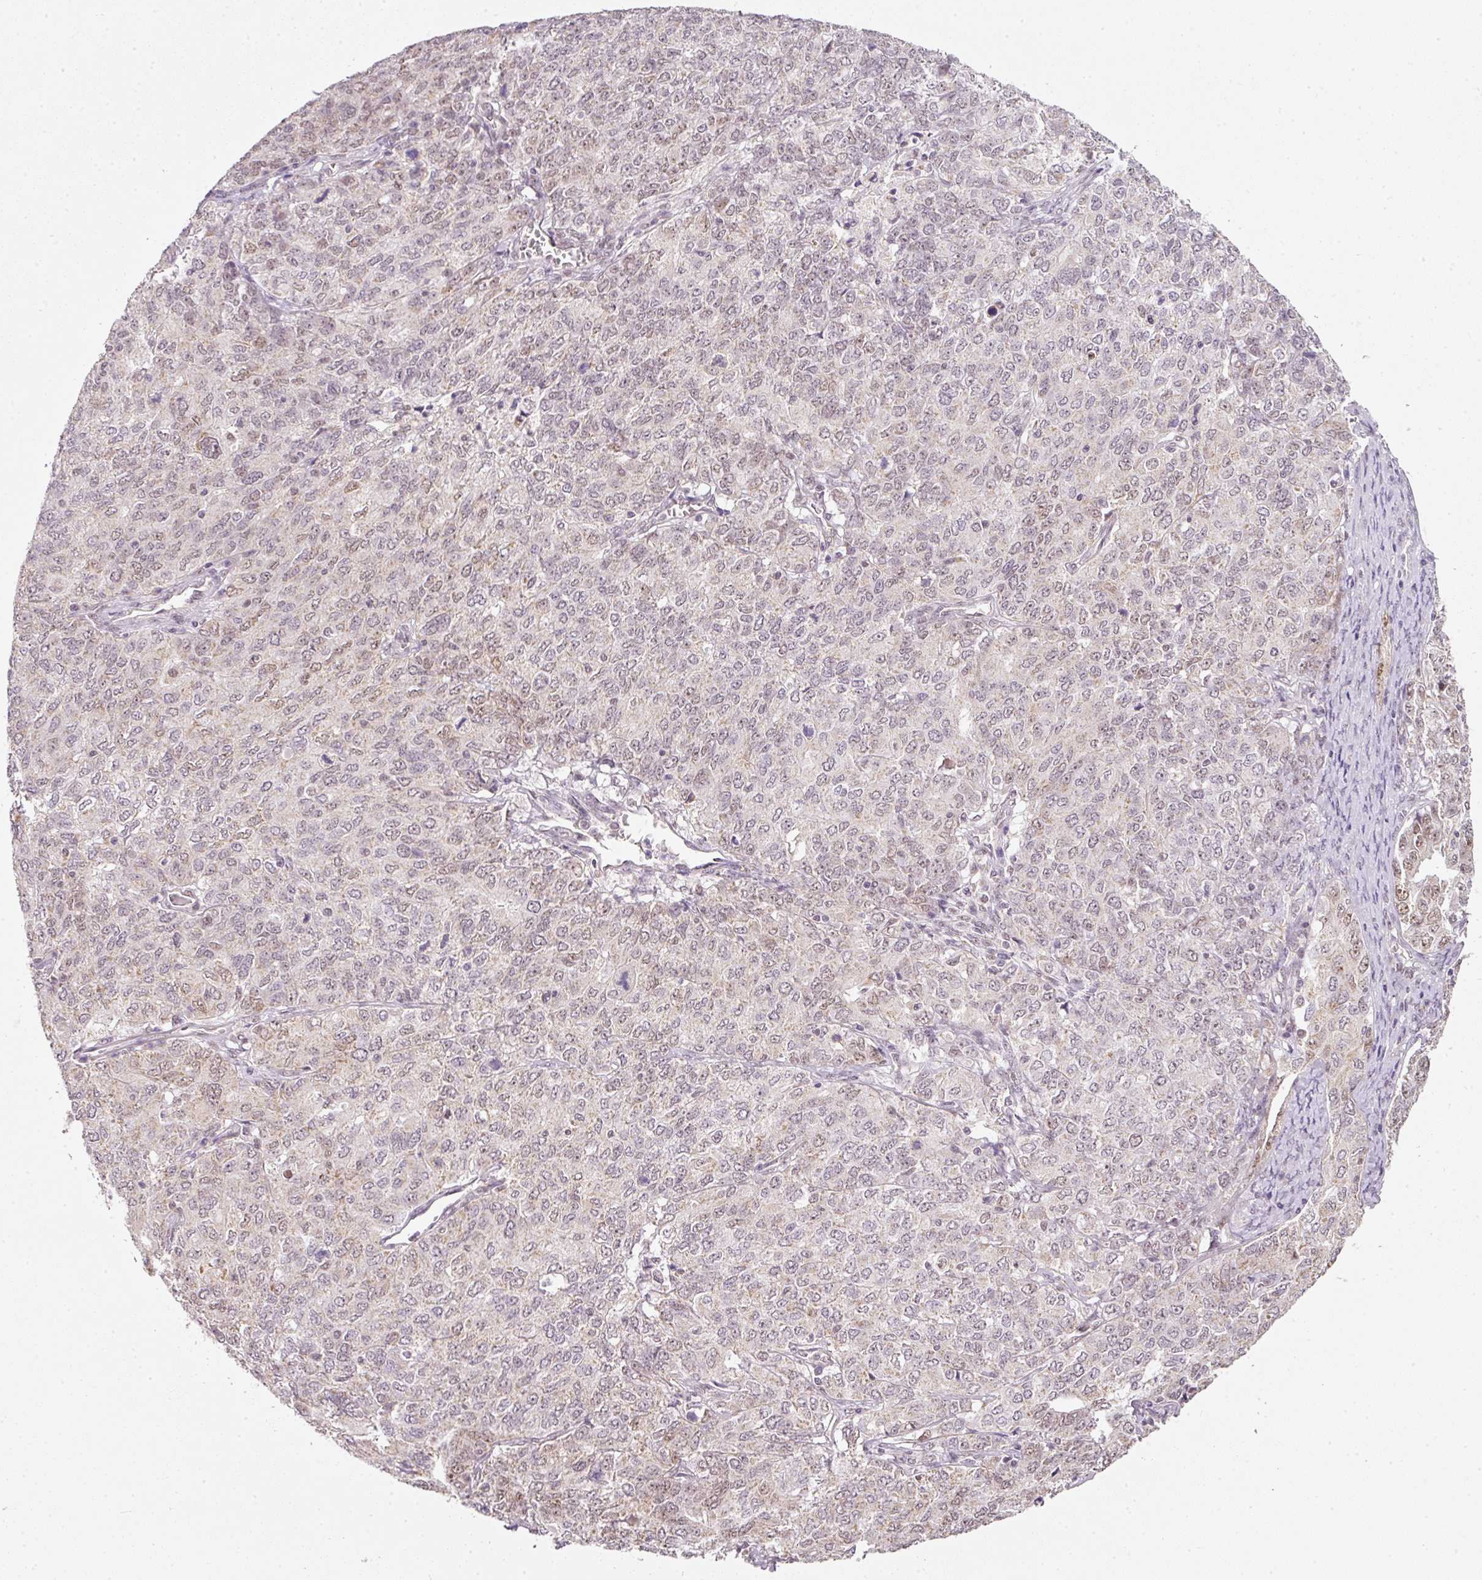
{"staining": {"intensity": "weak", "quantity": "25%-75%", "location": "nuclear"}, "tissue": "ovarian cancer", "cell_type": "Tumor cells", "image_type": "cancer", "snomed": [{"axis": "morphology", "description": "Carcinoma, endometroid"}, {"axis": "topography", "description": "Ovary"}], "caption": "Immunohistochemistry (IHC) of endometroid carcinoma (ovarian) displays low levels of weak nuclear positivity in about 25%-75% of tumor cells.", "gene": "FSTL3", "patient": {"sex": "female", "age": 62}}